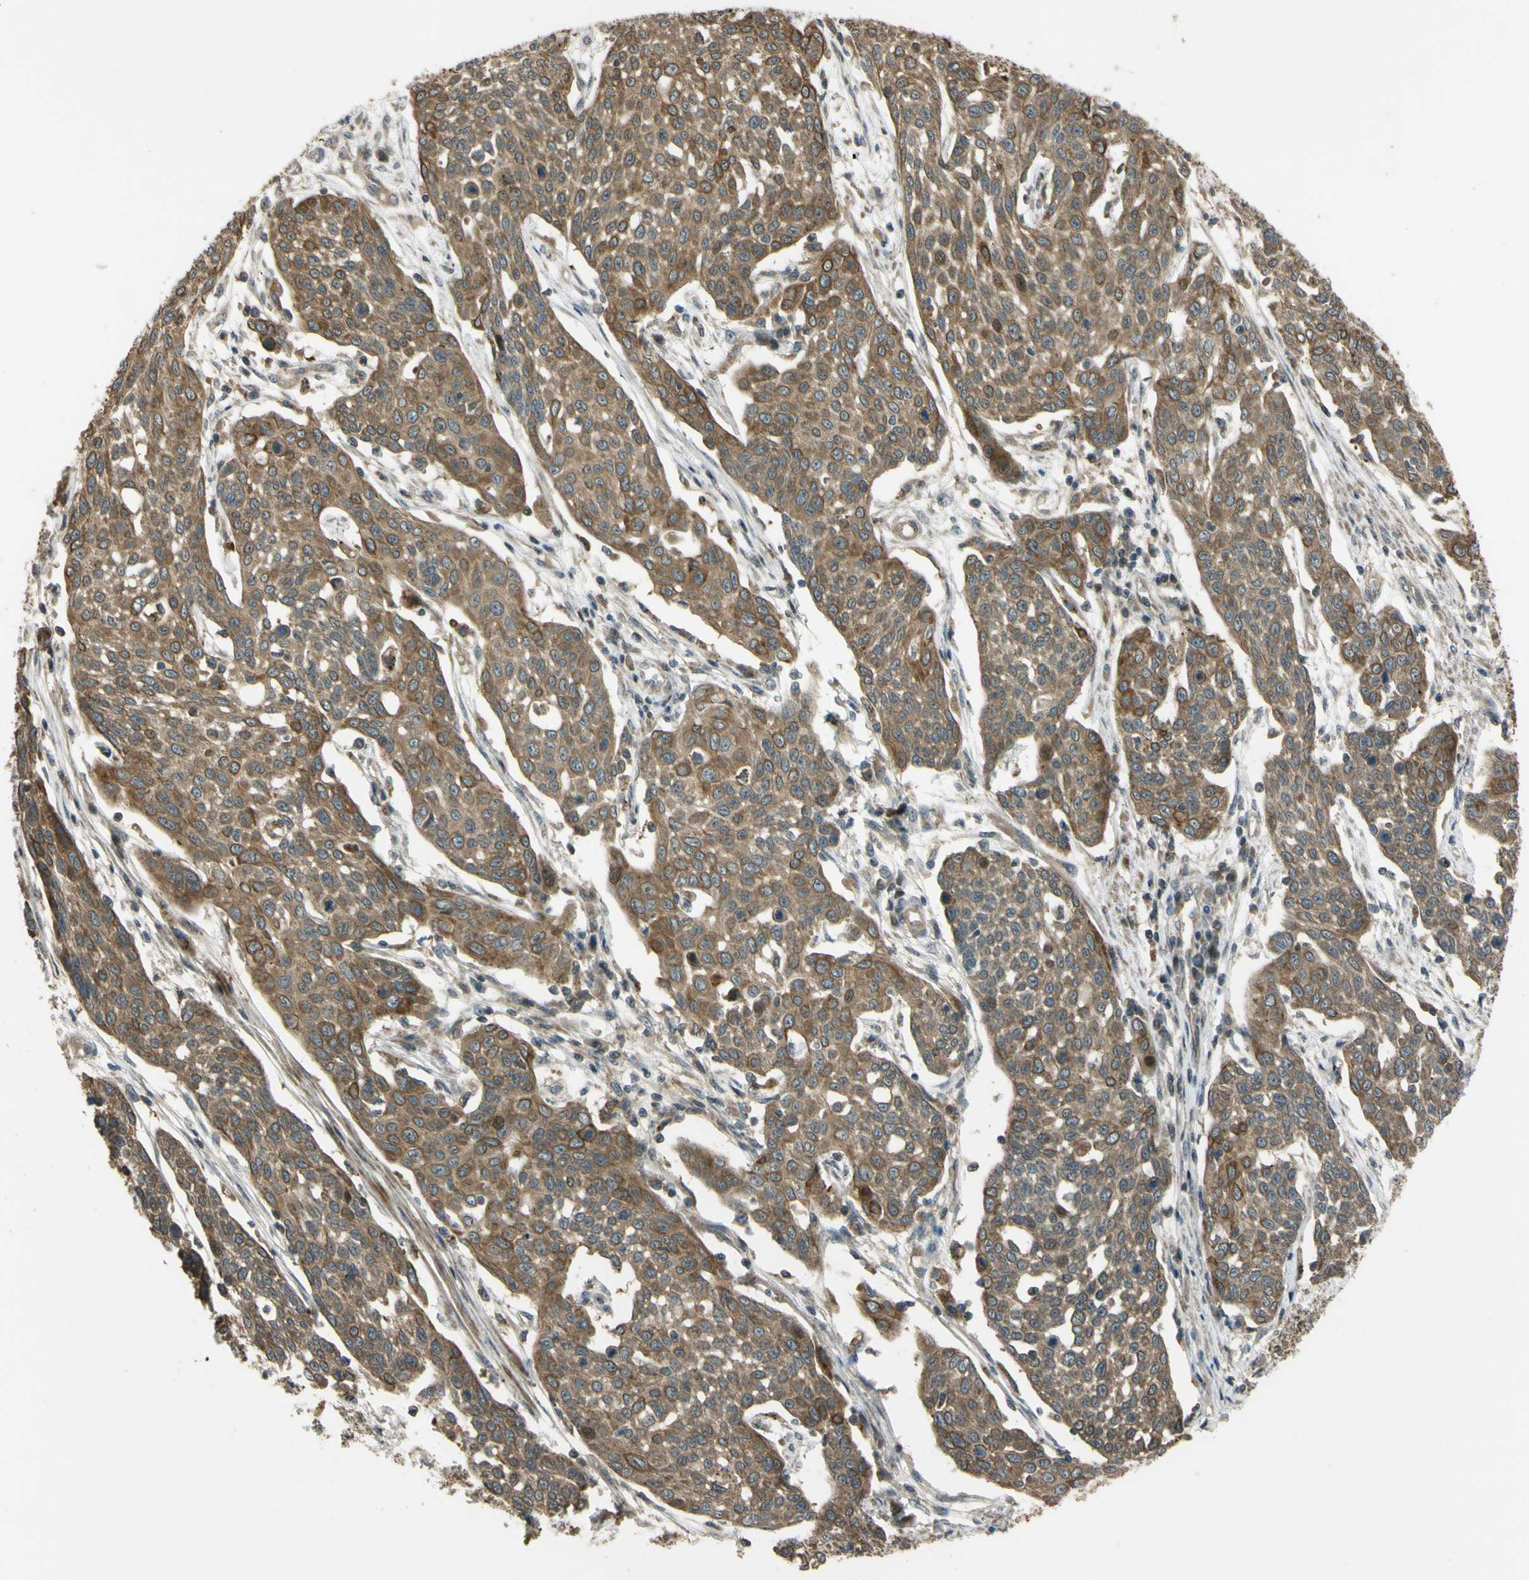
{"staining": {"intensity": "moderate", "quantity": ">75%", "location": "cytoplasmic/membranous"}, "tissue": "cervical cancer", "cell_type": "Tumor cells", "image_type": "cancer", "snomed": [{"axis": "morphology", "description": "Squamous cell carcinoma, NOS"}, {"axis": "topography", "description": "Cervix"}], "caption": "About >75% of tumor cells in cervical cancer (squamous cell carcinoma) exhibit moderate cytoplasmic/membranous protein staining as visualized by brown immunohistochemical staining.", "gene": "FLII", "patient": {"sex": "female", "age": 34}}